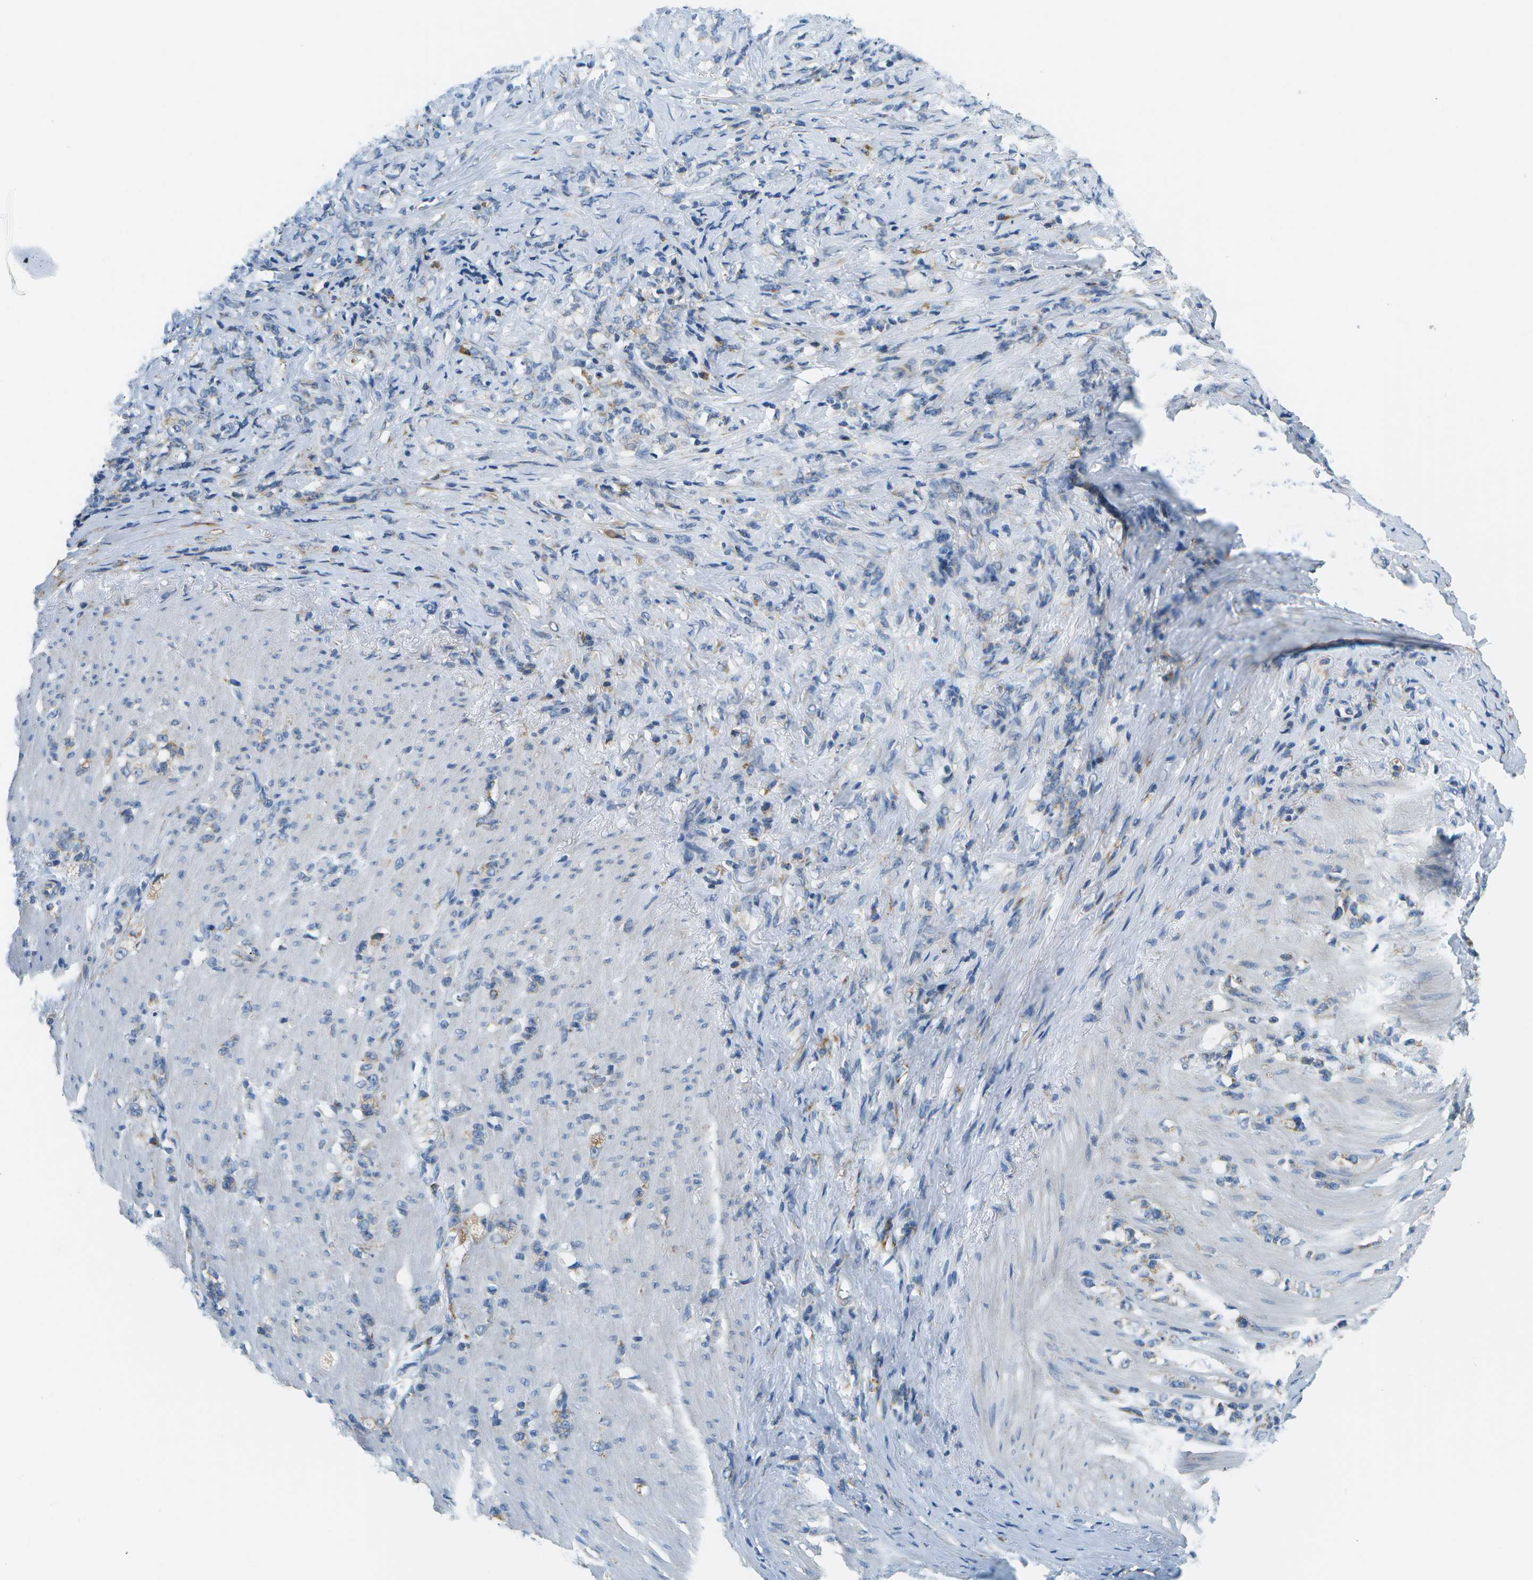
{"staining": {"intensity": "weak", "quantity": "<25%", "location": "cytoplasmic/membranous"}, "tissue": "stomach cancer", "cell_type": "Tumor cells", "image_type": "cancer", "snomed": [{"axis": "morphology", "description": "Adenocarcinoma, NOS"}, {"axis": "topography", "description": "Stomach, lower"}], "caption": "Tumor cells are negative for brown protein staining in stomach cancer (adenocarcinoma). (Immunohistochemistry (ihc), brightfield microscopy, high magnification).", "gene": "PTGIS", "patient": {"sex": "male", "age": 88}}